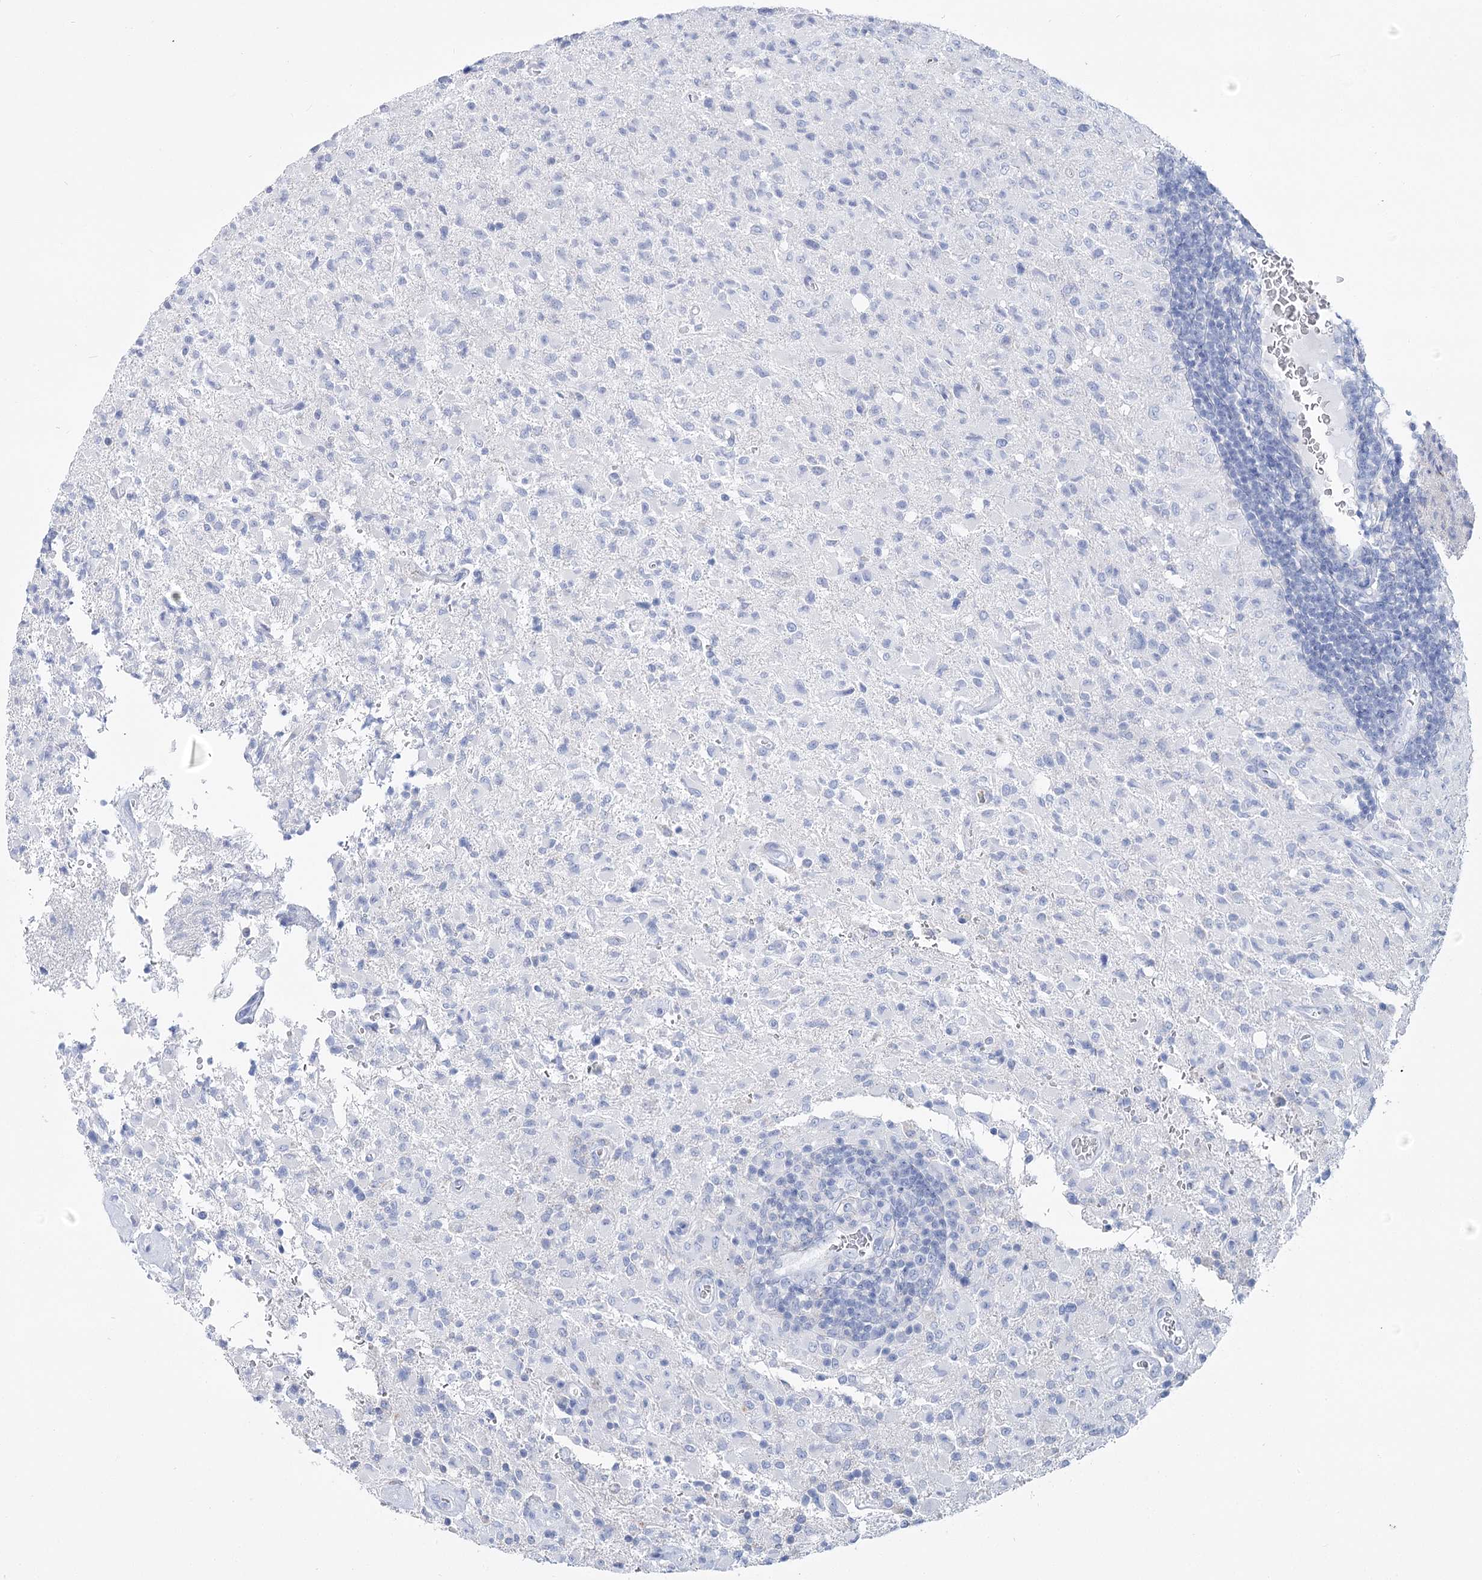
{"staining": {"intensity": "negative", "quantity": "none", "location": "none"}, "tissue": "glioma", "cell_type": "Tumor cells", "image_type": "cancer", "snomed": [{"axis": "morphology", "description": "Glioma, malignant, High grade"}, {"axis": "topography", "description": "Brain"}], "caption": "High magnification brightfield microscopy of glioma stained with DAB (3,3'-diaminobenzidine) (brown) and counterstained with hematoxylin (blue): tumor cells show no significant expression. The staining is performed using DAB brown chromogen with nuclei counter-stained in using hematoxylin.", "gene": "PCDHA1", "patient": {"sex": "female", "age": 57}}